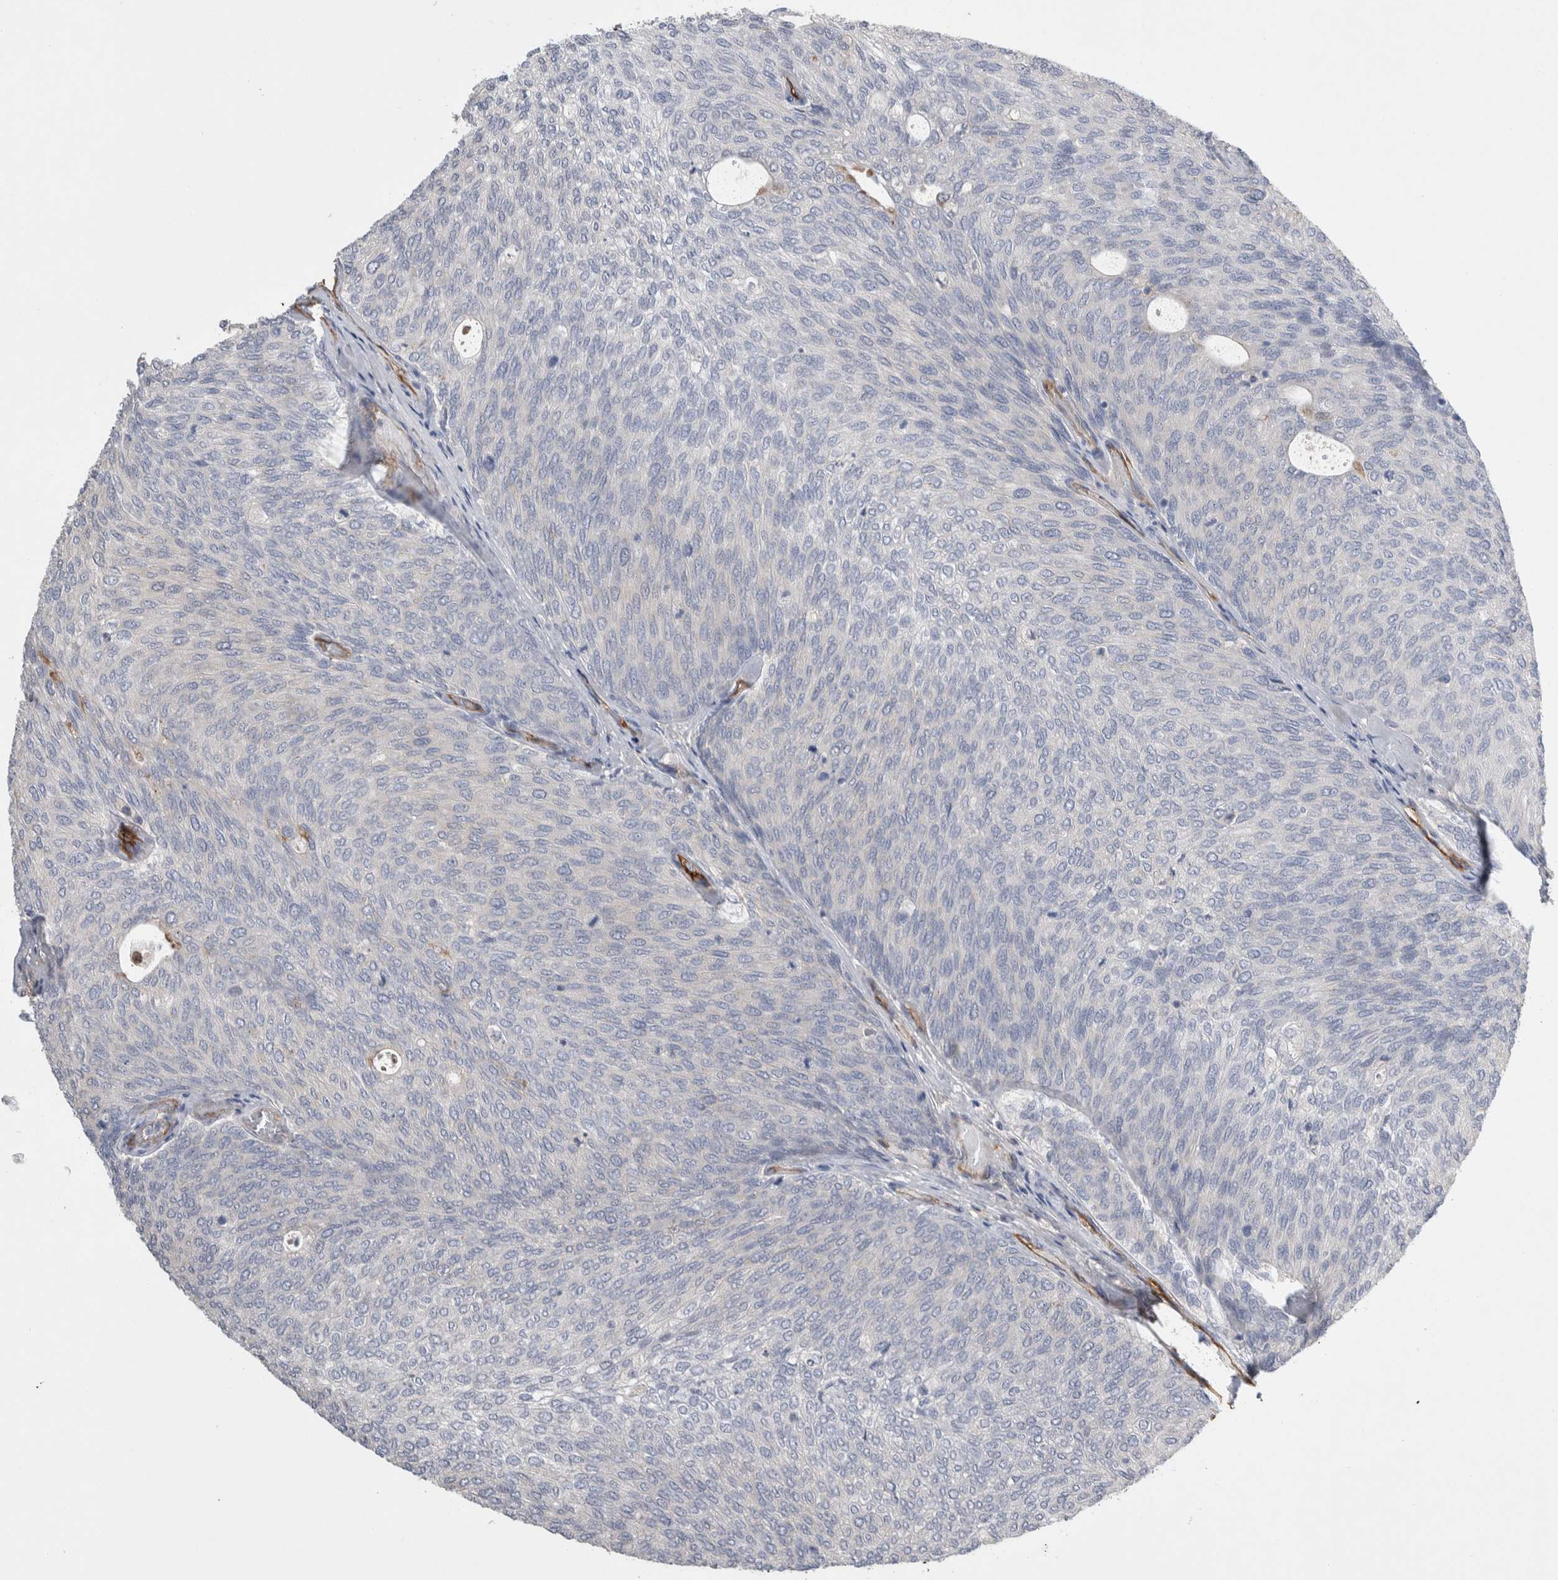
{"staining": {"intensity": "negative", "quantity": "none", "location": "none"}, "tissue": "urothelial cancer", "cell_type": "Tumor cells", "image_type": "cancer", "snomed": [{"axis": "morphology", "description": "Urothelial carcinoma, Low grade"}, {"axis": "topography", "description": "Urinary bladder"}], "caption": "Histopathology image shows no protein expression in tumor cells of urothelial cancer tissue. (Stains: DAB (3,3'-diaminobenzidine) immunohistochemistry with hematoxylin counter stain, Microscopy: brightfield microscopy at high magnification).", "gene": "CEP131", "patient": {"sex": "female", "age": 79}}